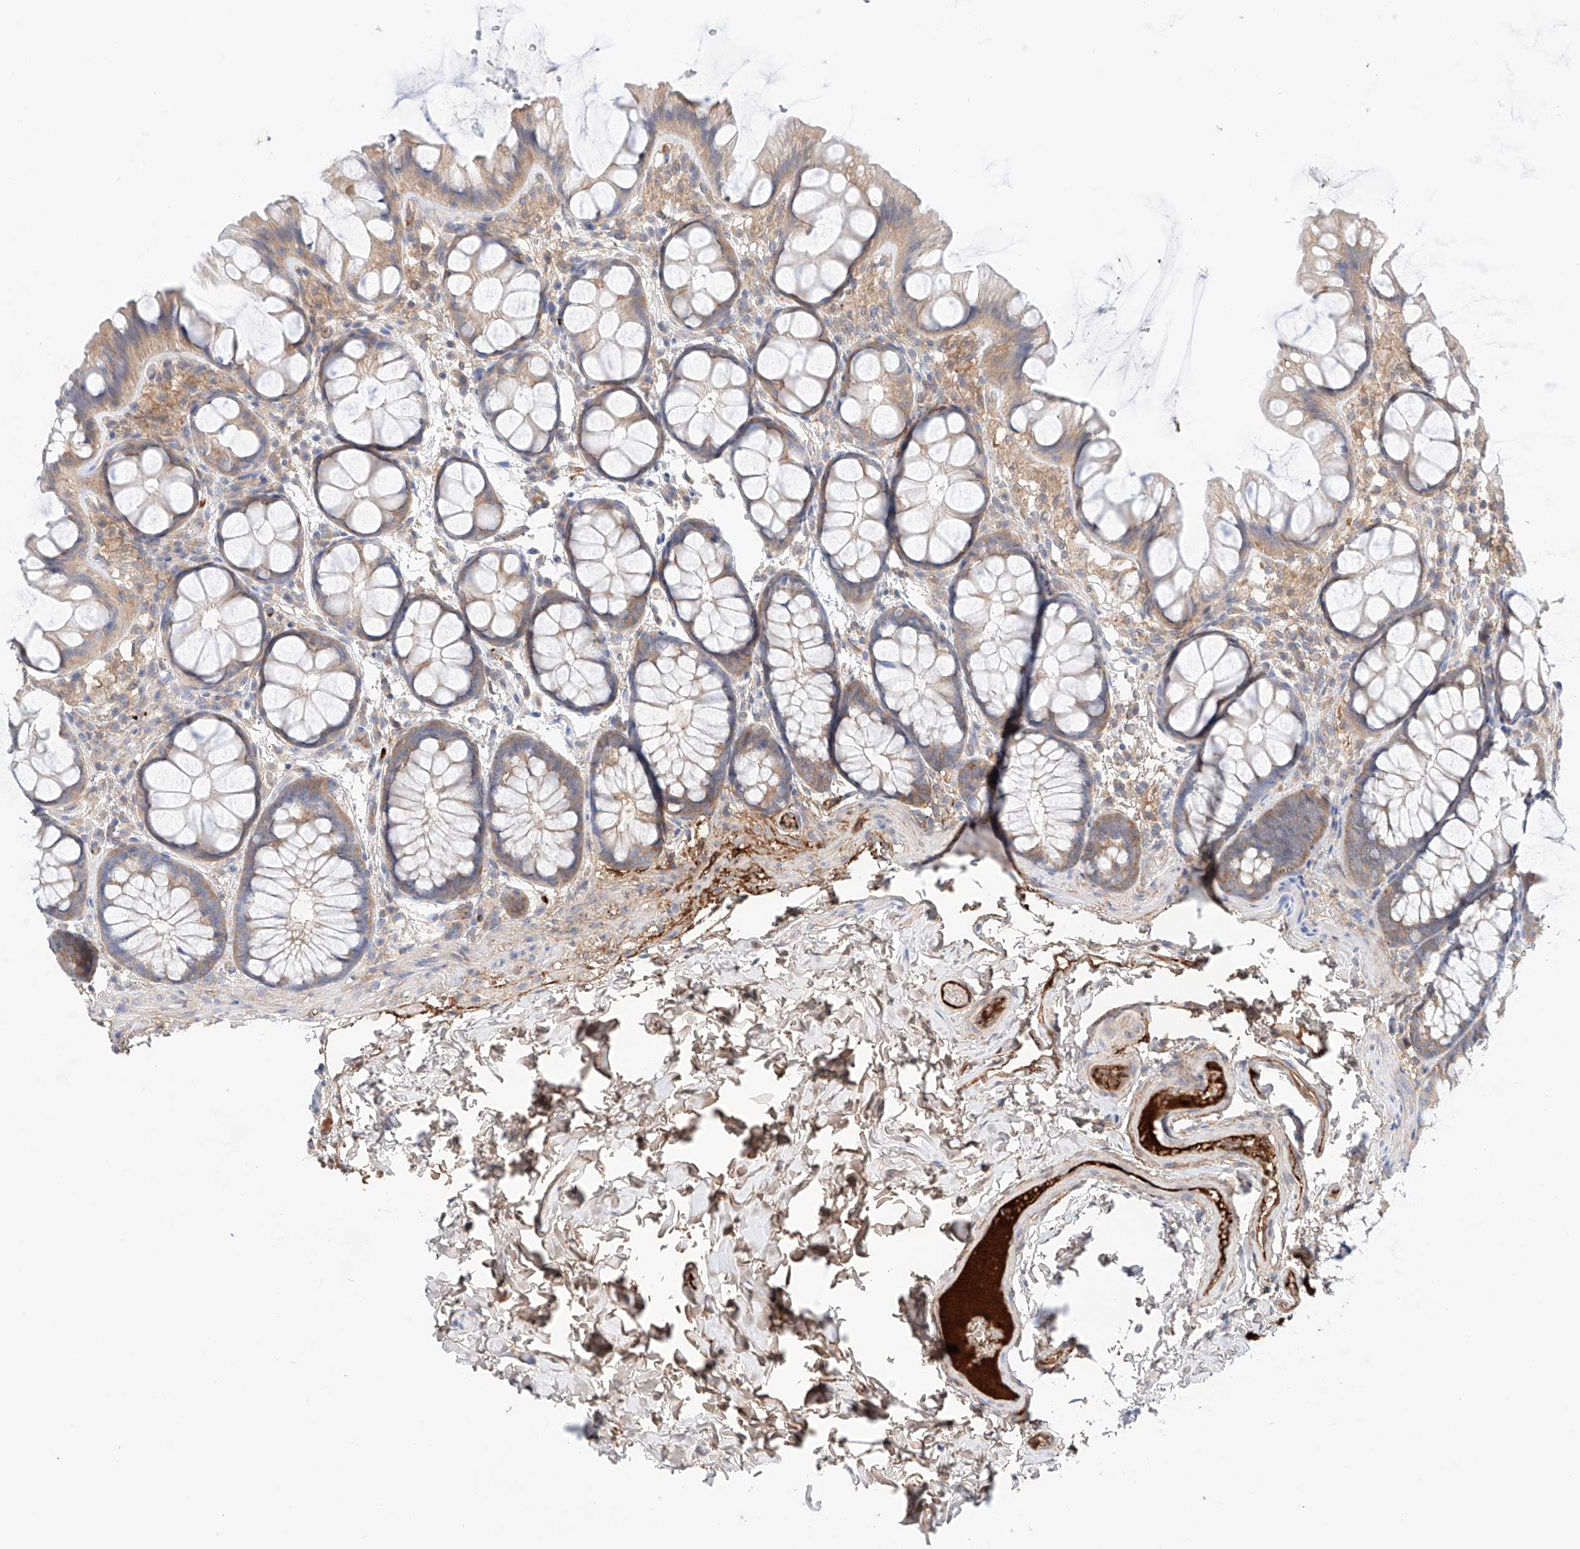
{"staining": {"intensity": "moderate", "quantity": "25%-75%", "location": "cytoplasmic/membranous"}, "tissue": "colon", "cell_type": "Endothelial cells", "image_type": "normal", "snomed": [{"axis": "morphology", "description": "Normal tissue, NOS"}, {"axis": "topography", "description": "Colon"}], "caption": "Immunohistochemistry image of unremarkable human colon stained for a protein (brown), which shows medium levels of moderate cytoplasmic/membranous staining in approximately 25%-75% of endothelial cells.", "gene": "PGGT1B", "patient": {"sex": "male", "age": 47}}